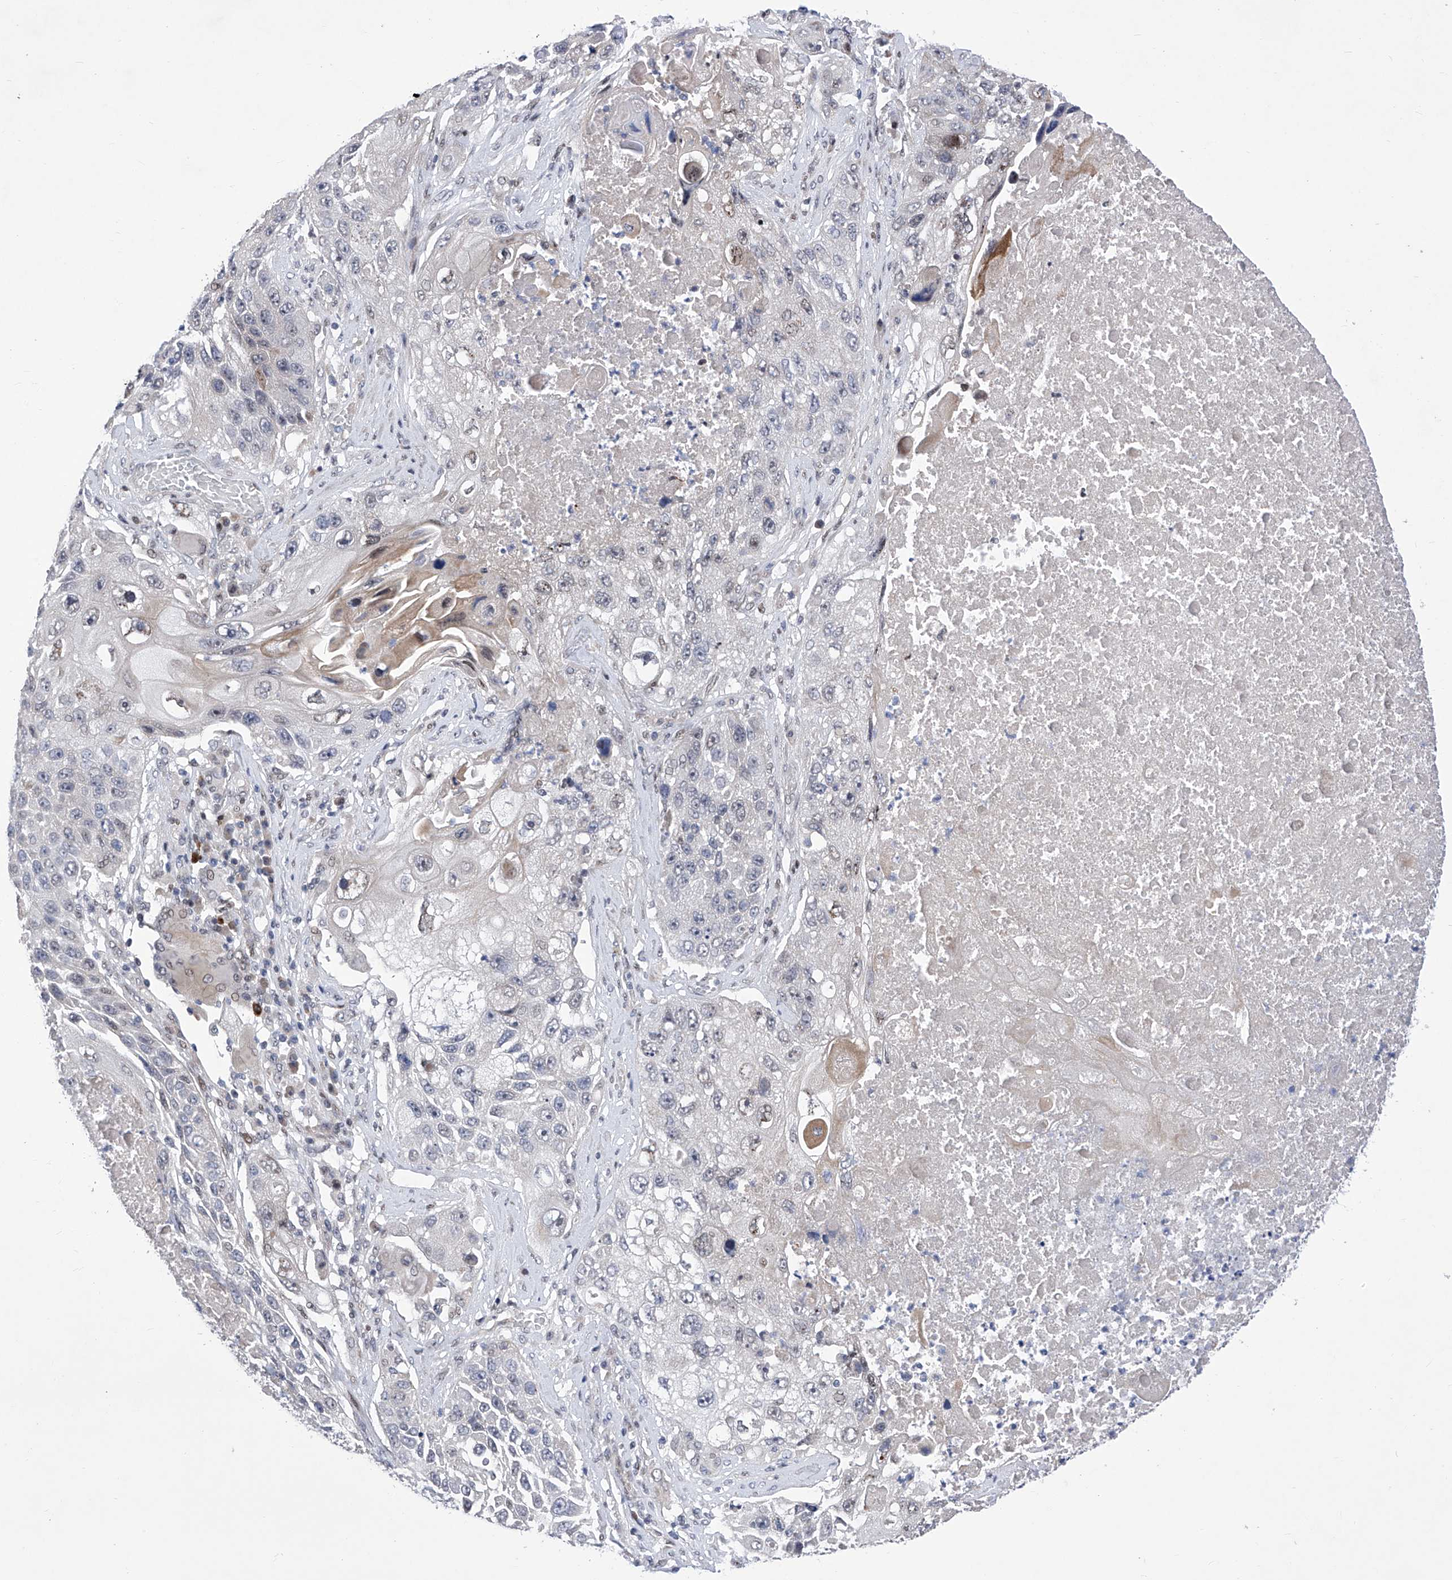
{"staining": {"intensity": "negative", "quantity": "none", "location": "none"}, "tissue": "lung cancer", "cell_type": "Tumor cells", "image_type": "cancer", "snomed": [{"axis": "morphology", "description": "Squamous cell carcinoma, NOS"}, {"axis": "topography", "description": "Lung"}], "caption": "Tumor cells show no significant staining in squamous cell carcinoma (lung). (DAB immunohistochemistry (IHC) visualized using brightfield microscopy, high magnification).", "gene": "NUFIP1", "patient": {"sex": "male", "age": 61}}